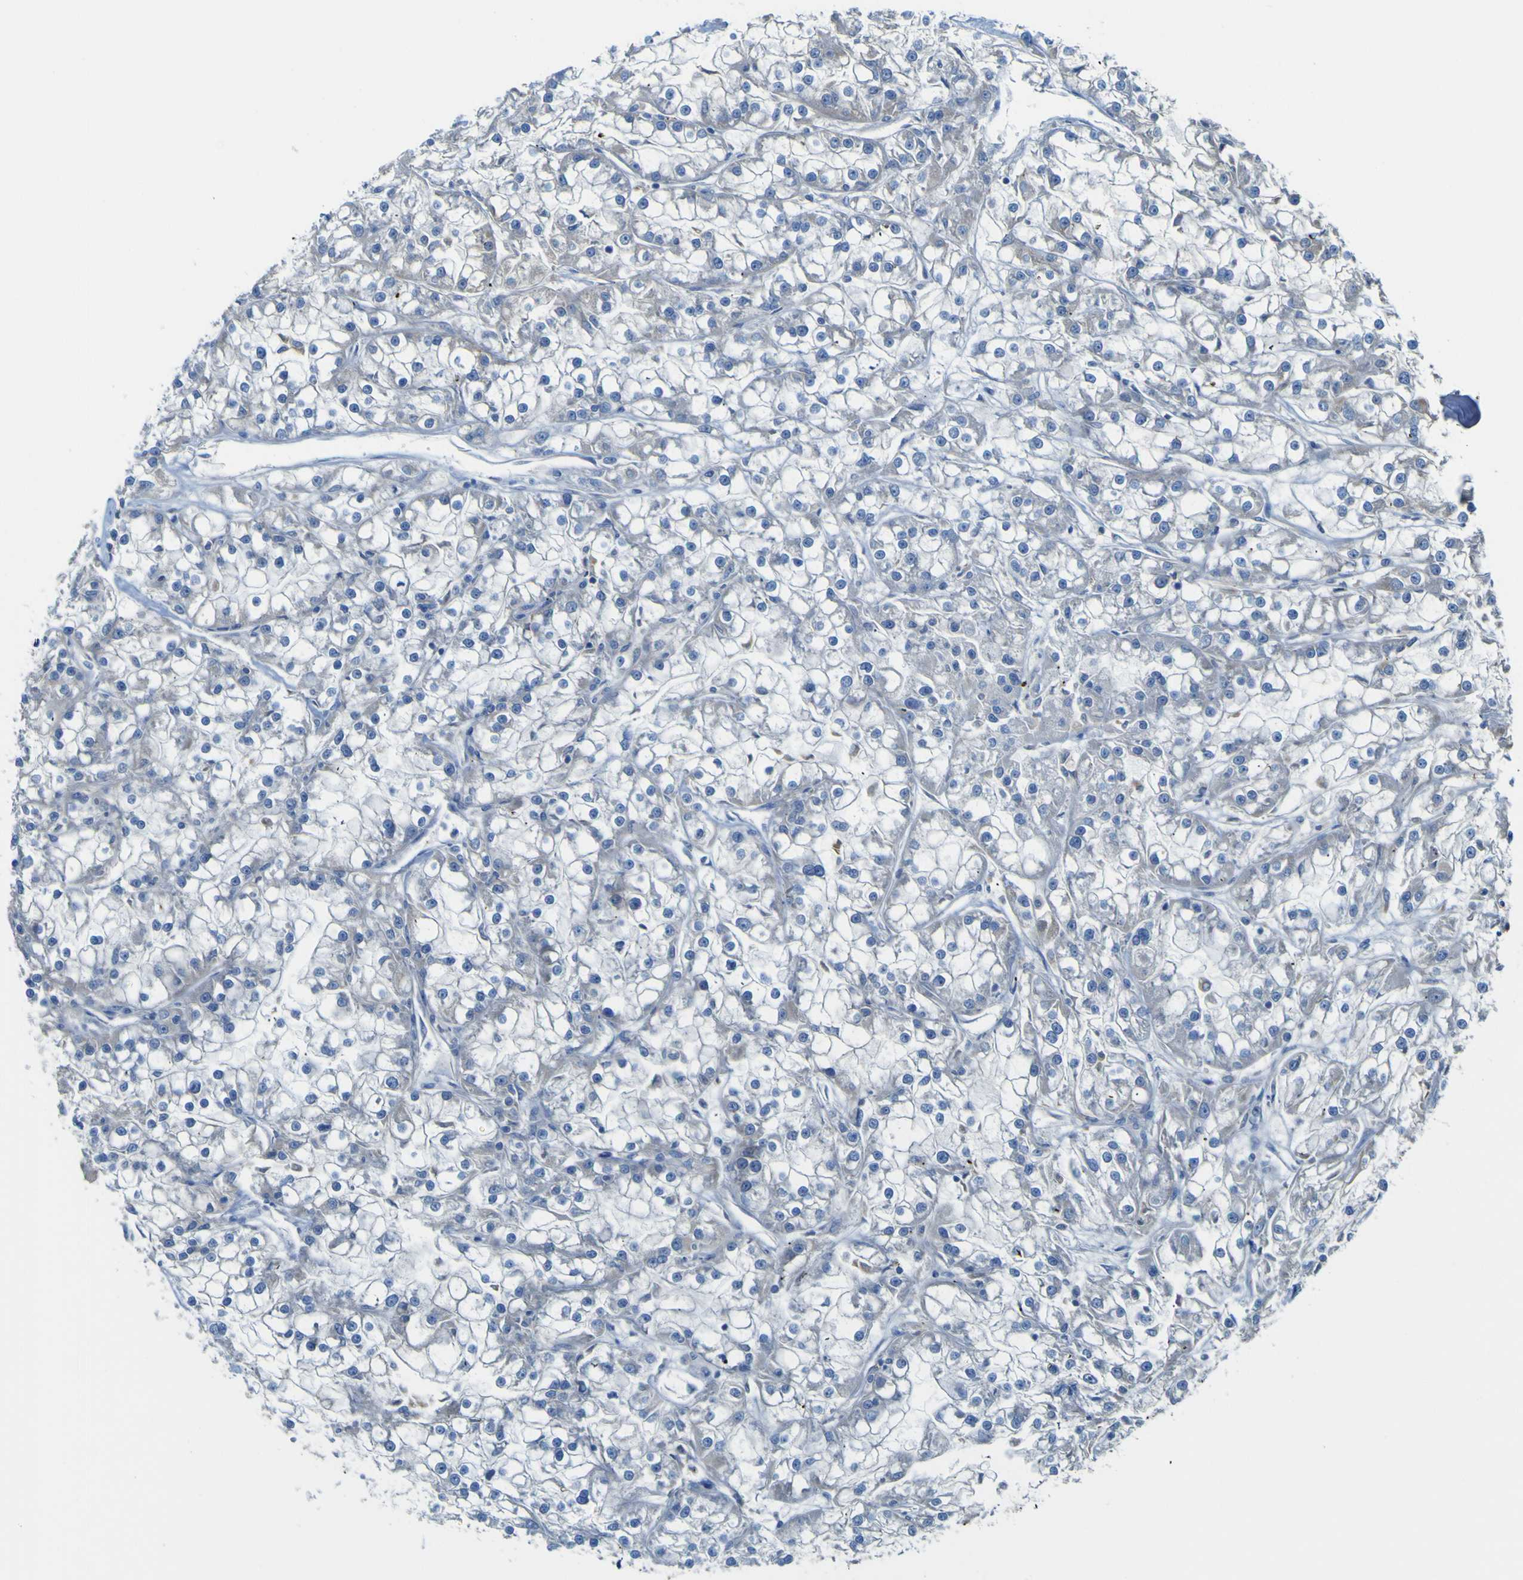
{"staining": {"intensity": "negative", "quantity": "none", "location": "none"}, "tissue": "renal cancer", "cell_type": "Tumor cells", "image_type": "cancer", "snomed": [{"axis": "morphology", "description": "Adenocarcinoma, NOS"}, {"axis": "topography", "description": "Kidney"}], "caption": "The IHC histopathology image has no significant expression in tumor cells of adenocarcinoma (renal) tissue.", "gene": "ADGRA2", "patient": {"sex": "female", "age": 52}}